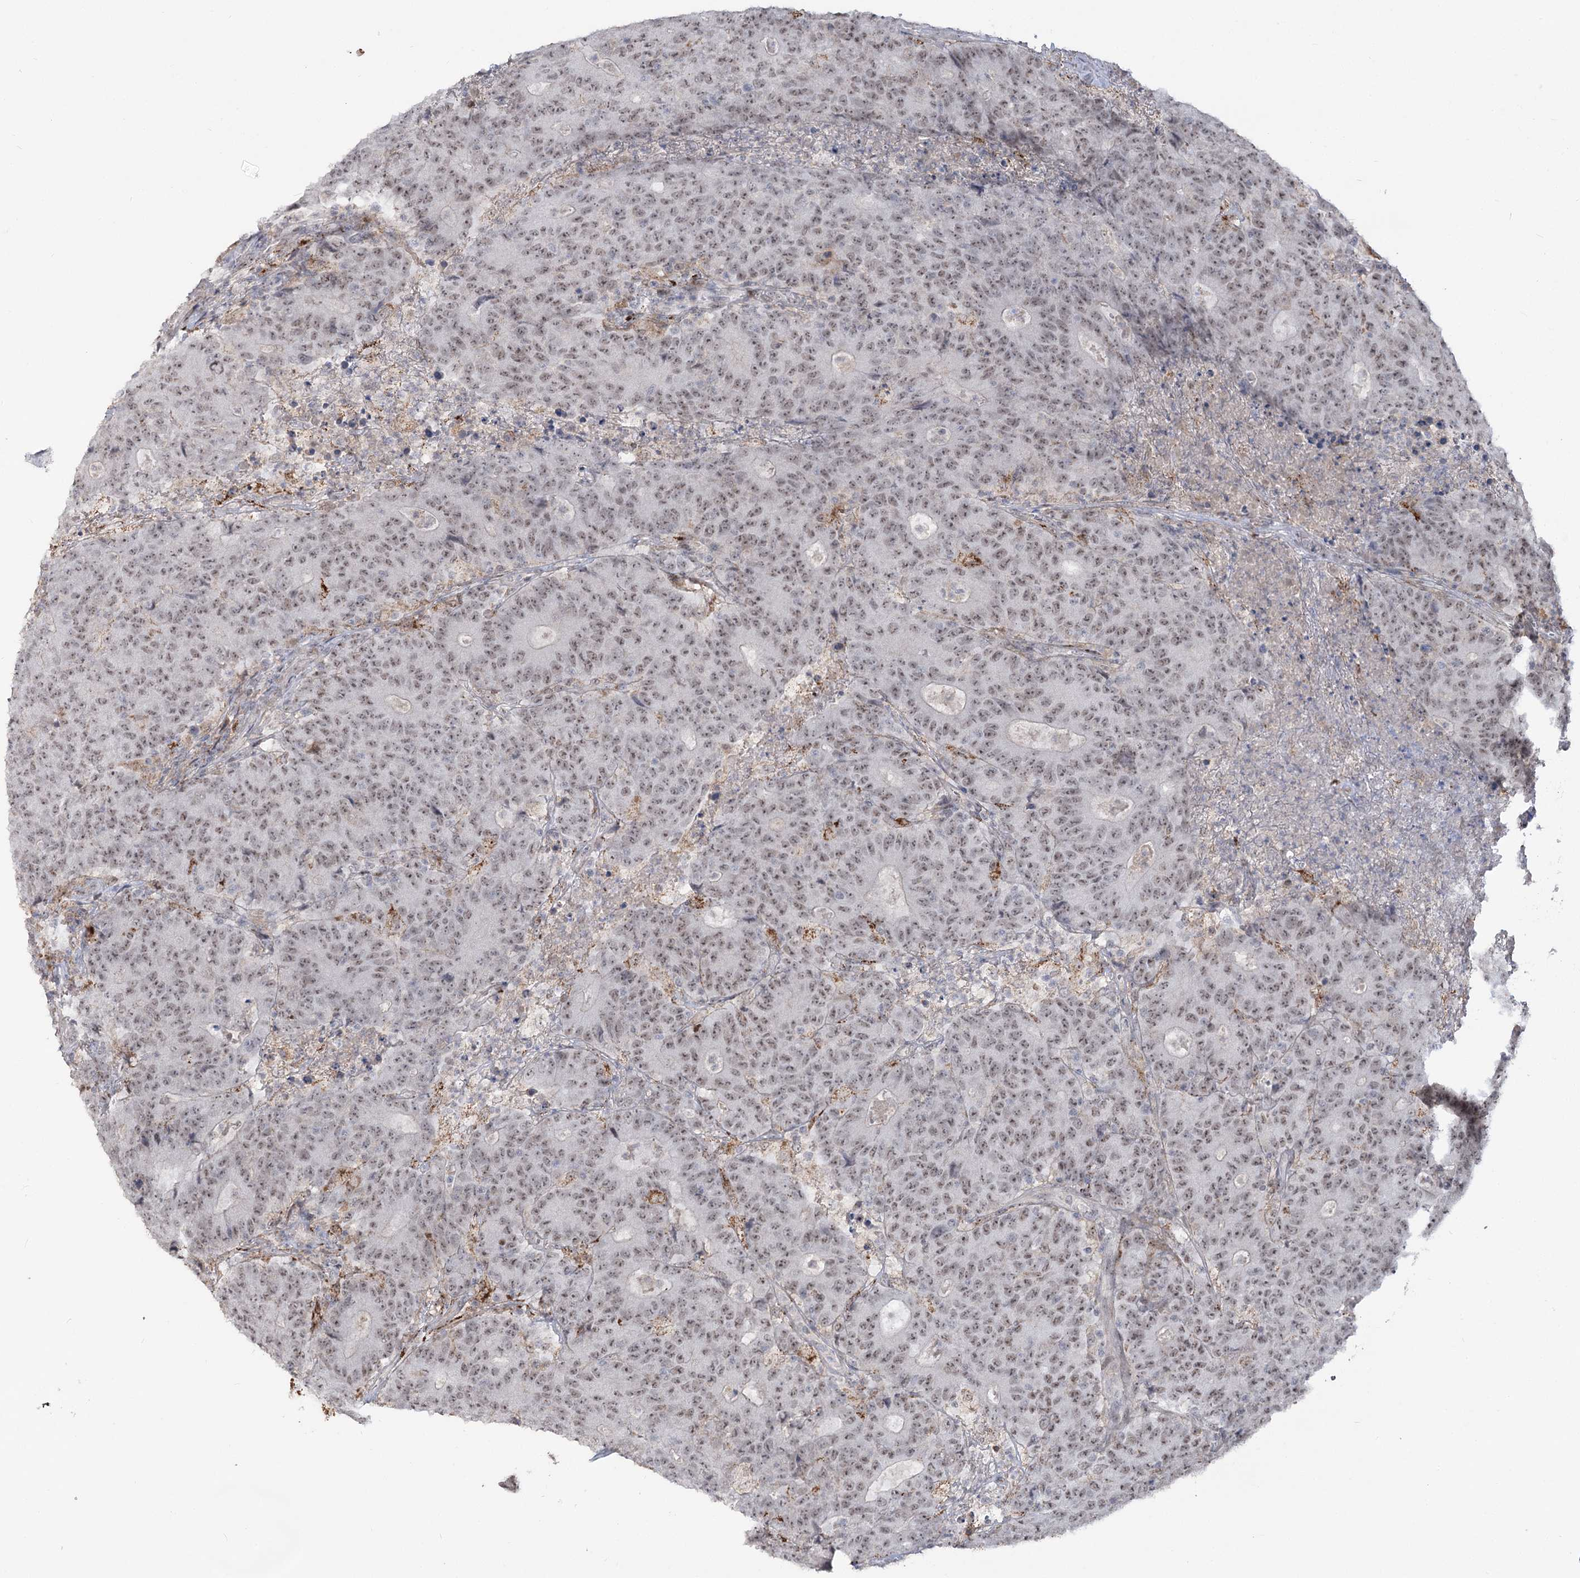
{"staining": {"intensity": "weak", "quantity": ">75%", "location": "nuclear"}, "tissue": "colorectal cancer", "cell_type": "Tumor cells", "image_type": "cancer", "snomed": [{"axis": "morphology", "description": "Adenocarcinoma, NOS"}, {"axis": "topography", "description": "Colon"}], "caption": "Immunohistochemical staining of human adenocarcinoma (colorectal) reveals low levels of weak nuclear staining in about >75% of tumor cells.", "gene": "ZSCAN23", "patient": {"sex": "female", "age": 75}}